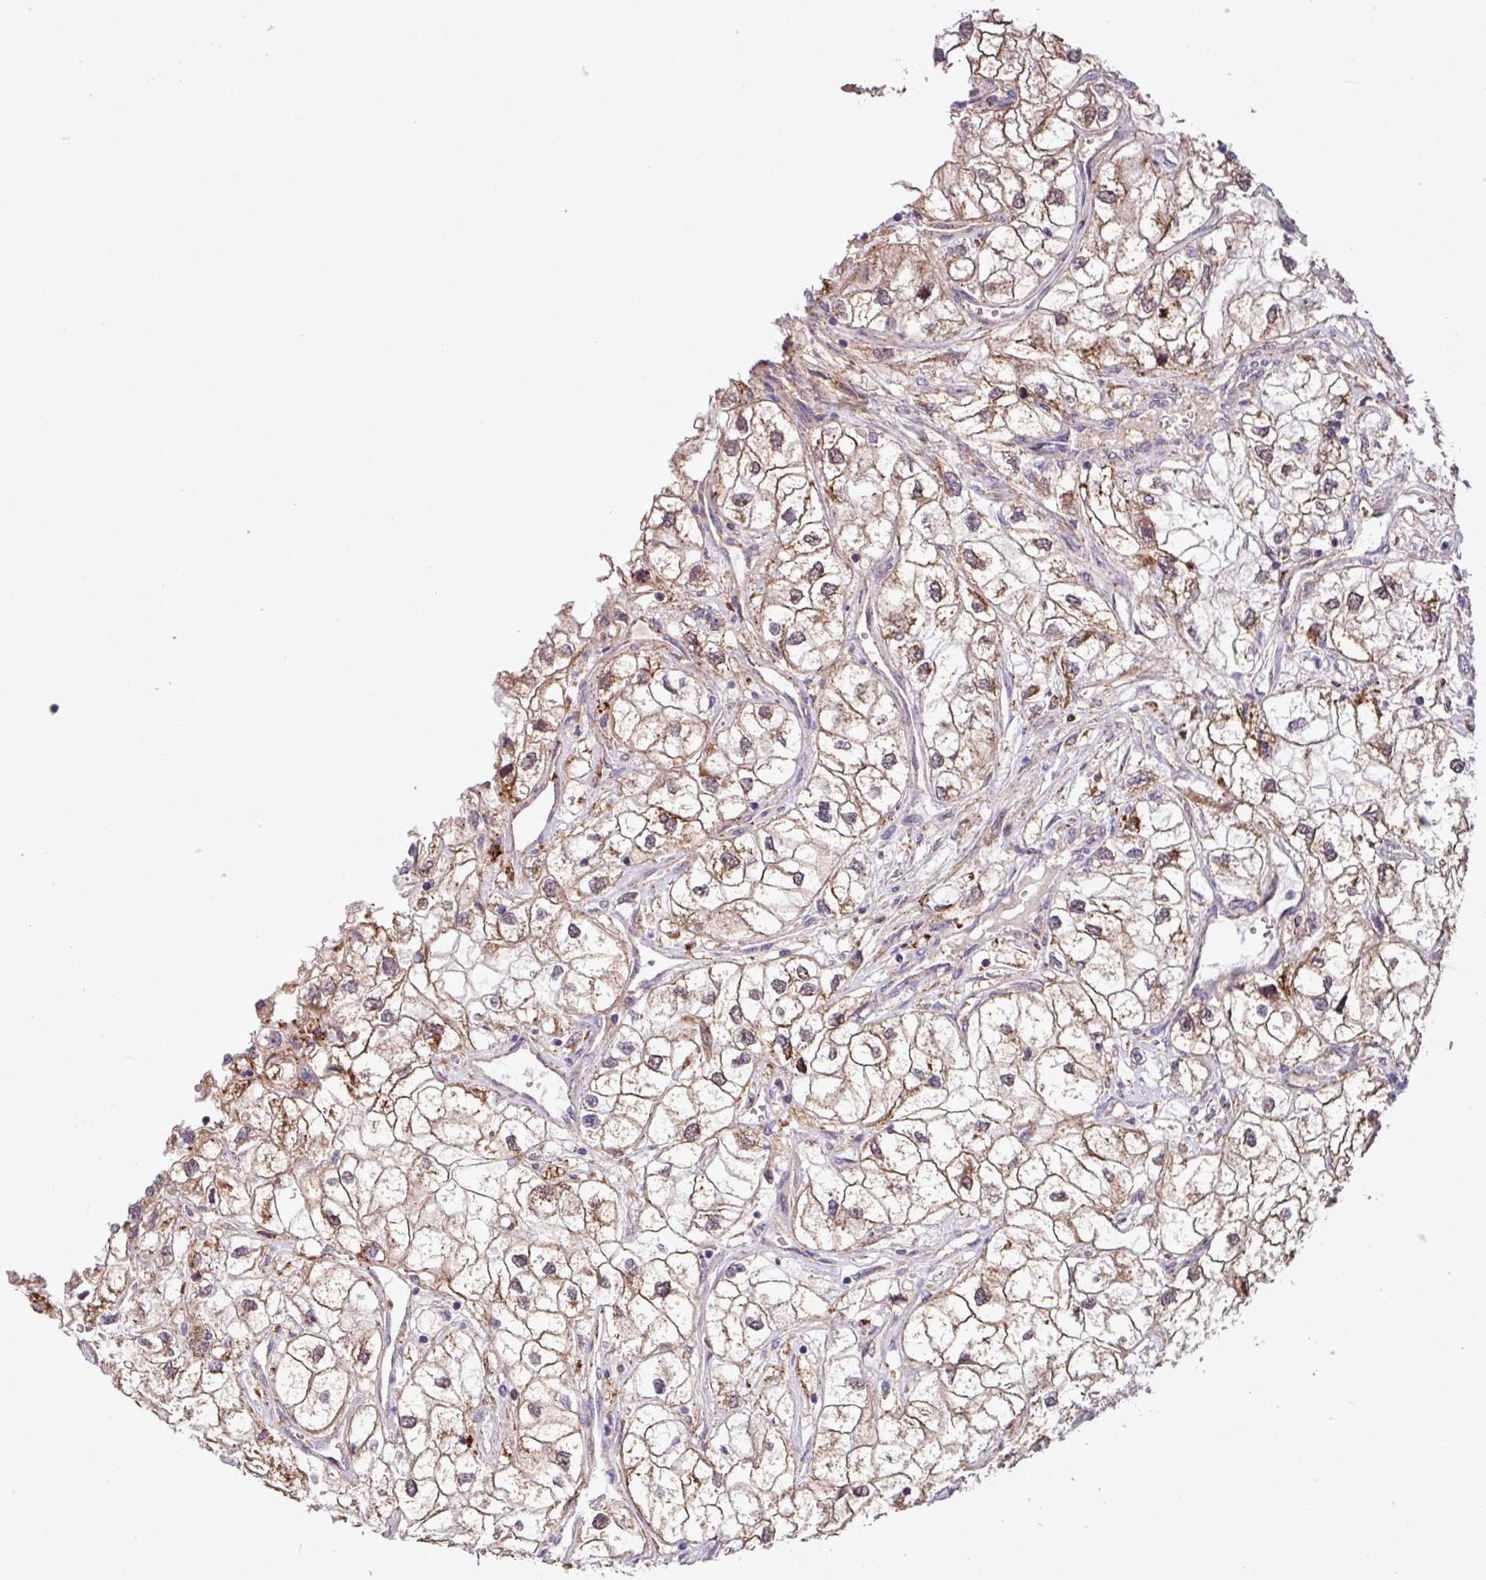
{"staining": {"intensity": "moderate", "quantity": "25%-75%", "location": "cytoplasmic/membranous"}, "tissue": "renal cancer", "cell_type": "Tumor cells", "image_type": "cancer", "snomed": [{"axis": "morphology", "description": "Adenocarcinoma, NOS"}, {"axis": "topography", "description": "Kidney"}], "caption": "Immunohistochemistry (IHC) staining of renal cancer (adenocarcinoma), which reveals medium levels of moderate cytoplasmic/membranous positivity in about 25%-75% of tumor cells indicating moderate cytoplasmic/membranous protein positivity. The staining was performed using DAB (3,3'-diaminobenzidine) (brown) for protein detection and nuclei were counterstained in hematoxylin (blue).", "gene": "RPP25L", "patient": {"sex": "male", "age": 59}}